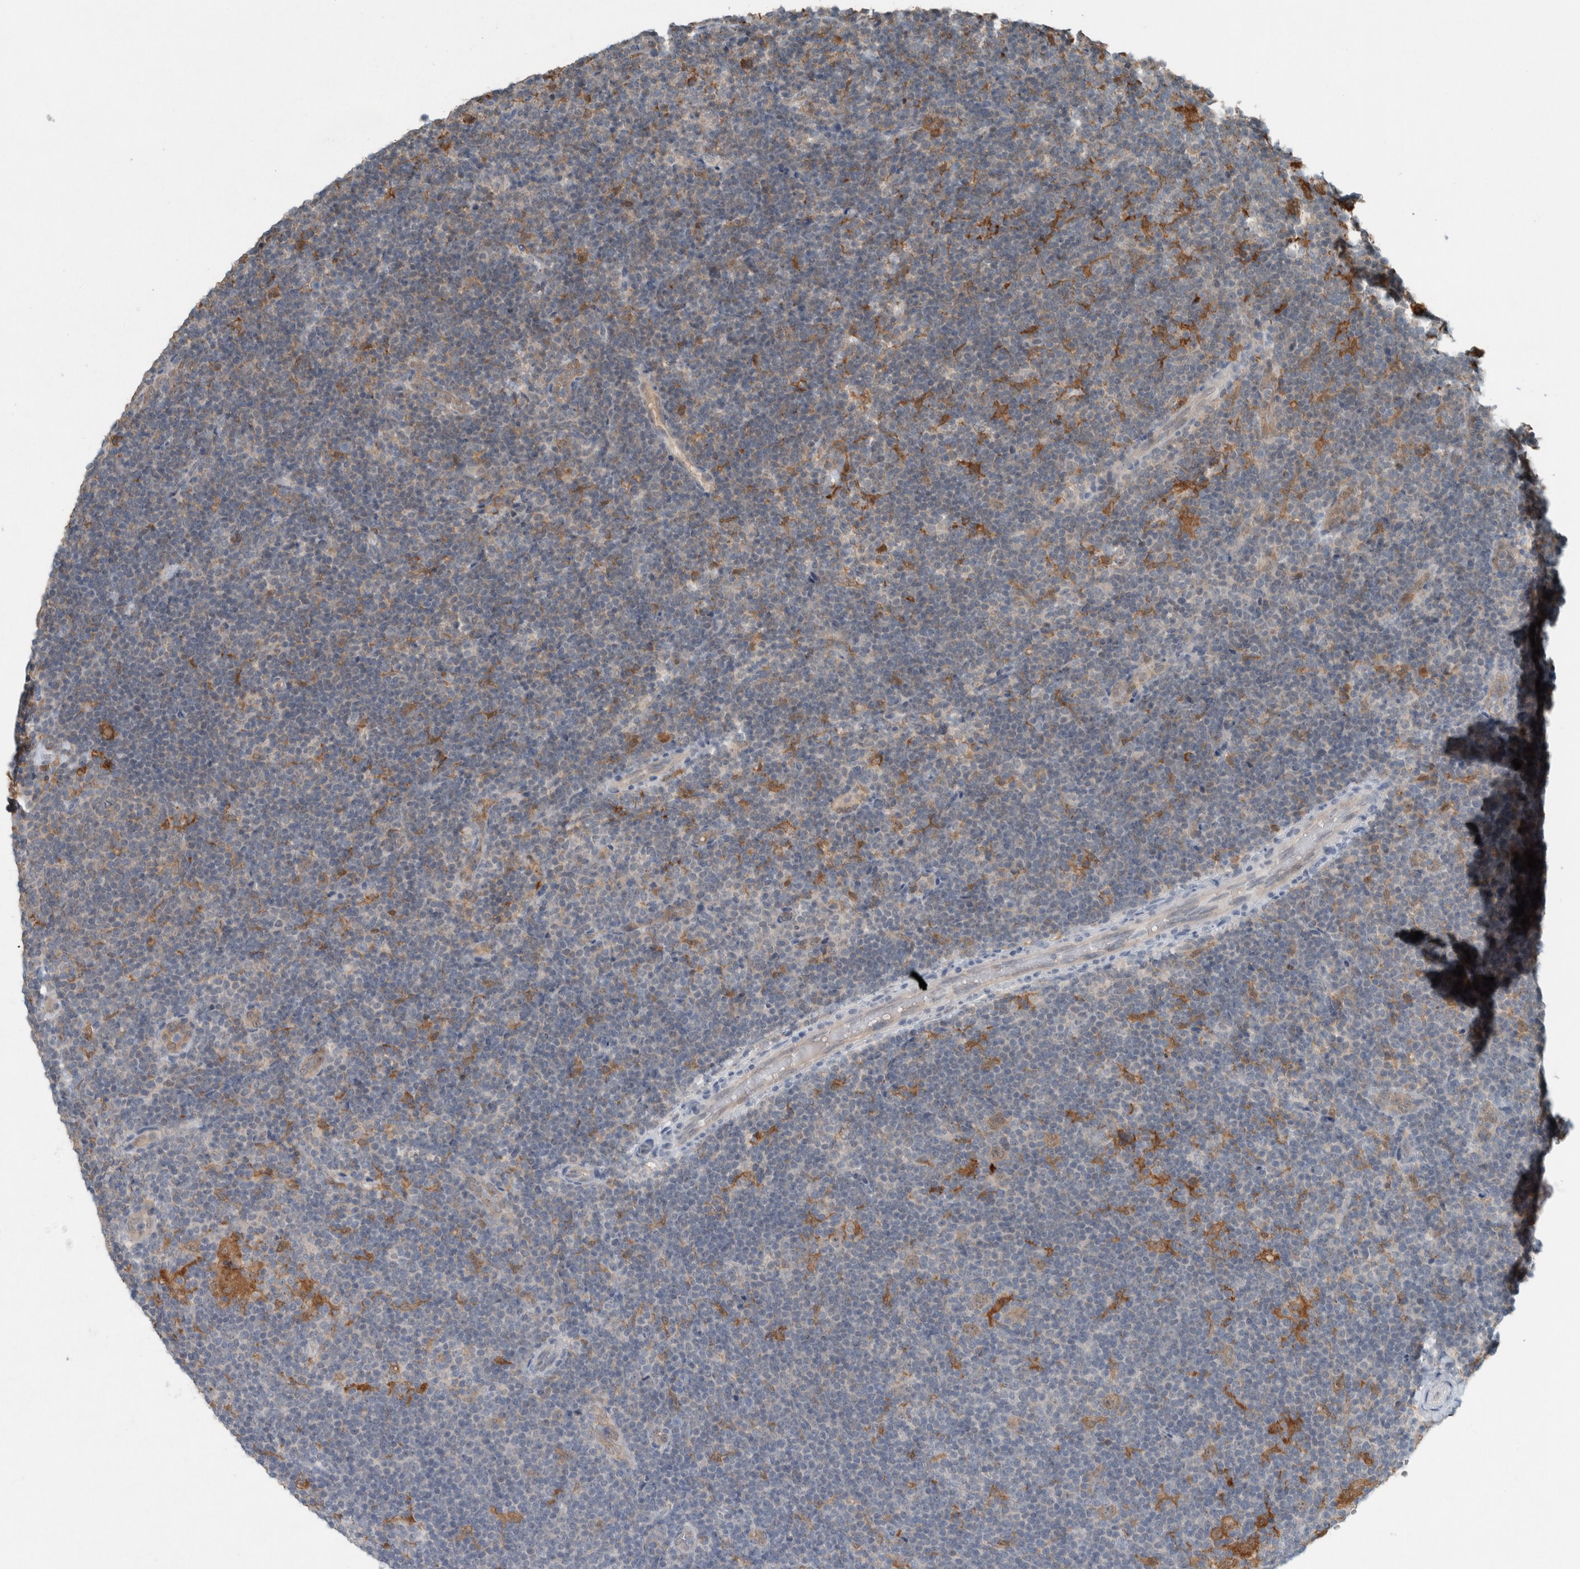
{"staining": {"intensity": "weak", "quantity": "25%-75%", "location": "cytoplasmic/membranous"}, "tissue": "lymphoma", "cell_type": "Tumor cells", "image_type": "cancer", "snomed": [{"axis": "morphology", "description": "Hodgkin's disease, NOS"}, {"axis": "topography", "description": "Lymph node"}], "caption": "Immunohistochemical staining of lymphoma exhibits weak cytoplasmic/membranous protein expression in approximately 25%-75% of tumor cells. Immunohistochemistry (ihc) stains the protein in brown and the nuclei are stained blue.", "gene": "RALGDS", "patient": {"sex": "female", "age": 57}}